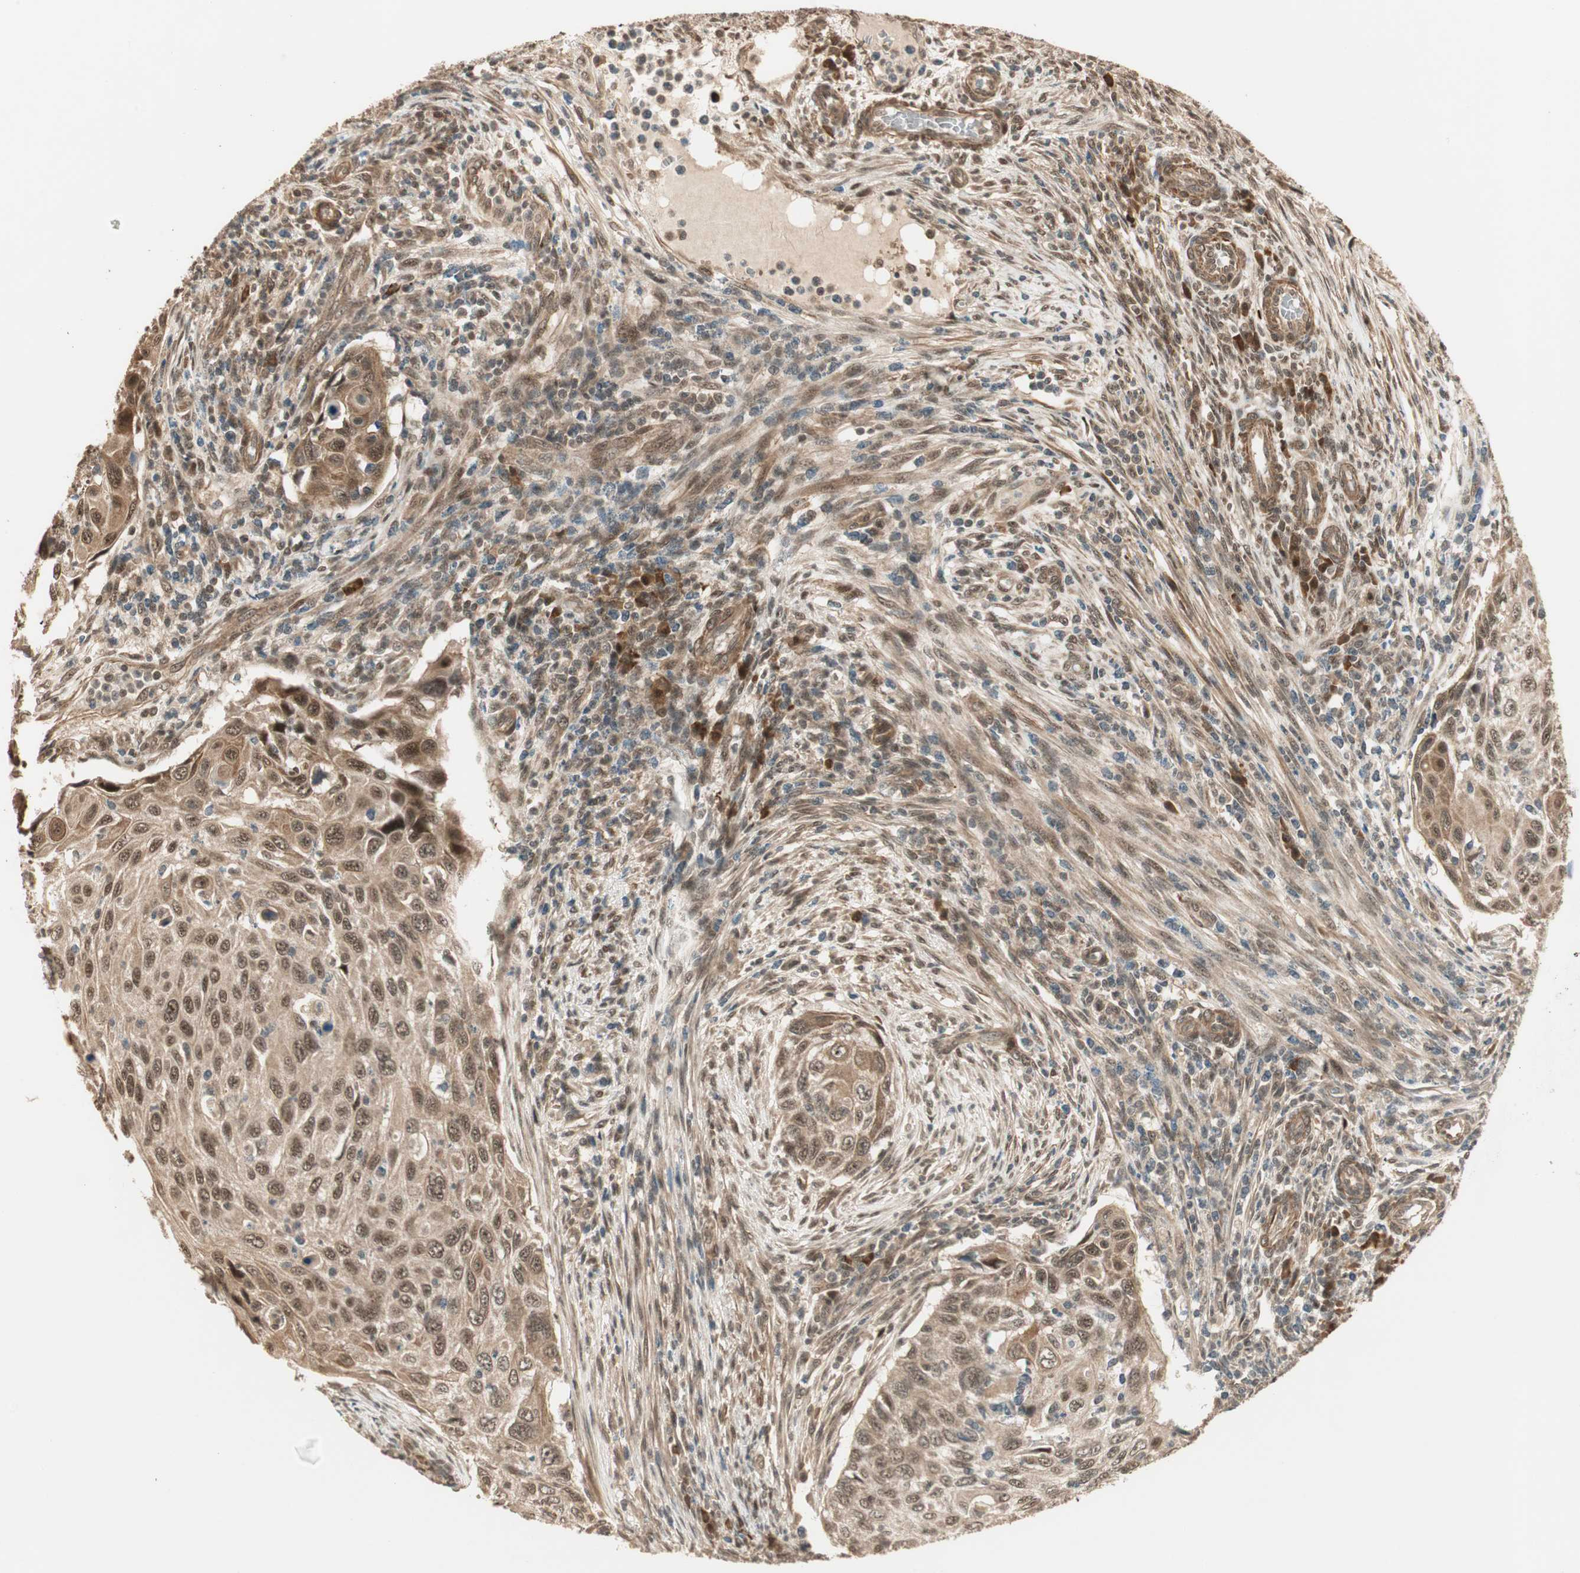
{"staining": {"intensity": "moderate", "quantity": ">75%", "location": "cytoplasmic/membranous,nuclear"}, "tissue": "cervical cancer", "cell_type": "Tumor cells", "image_type": "cancer", "snomed": [{"axis": "morphology", "description": "Squamous cell carcinoma, NOS"}, {"axis": "topography", "description": "Cervix"}], "caption": "Protein expression analysis of cervical cancer (squamous cell carcinoma) shows moderate cytoplasmic/membranous and nuclear expression in about >75% of tumor cells.", "gene": "ZSCAN31", "patient": {"sex": "female", "age": 70}}